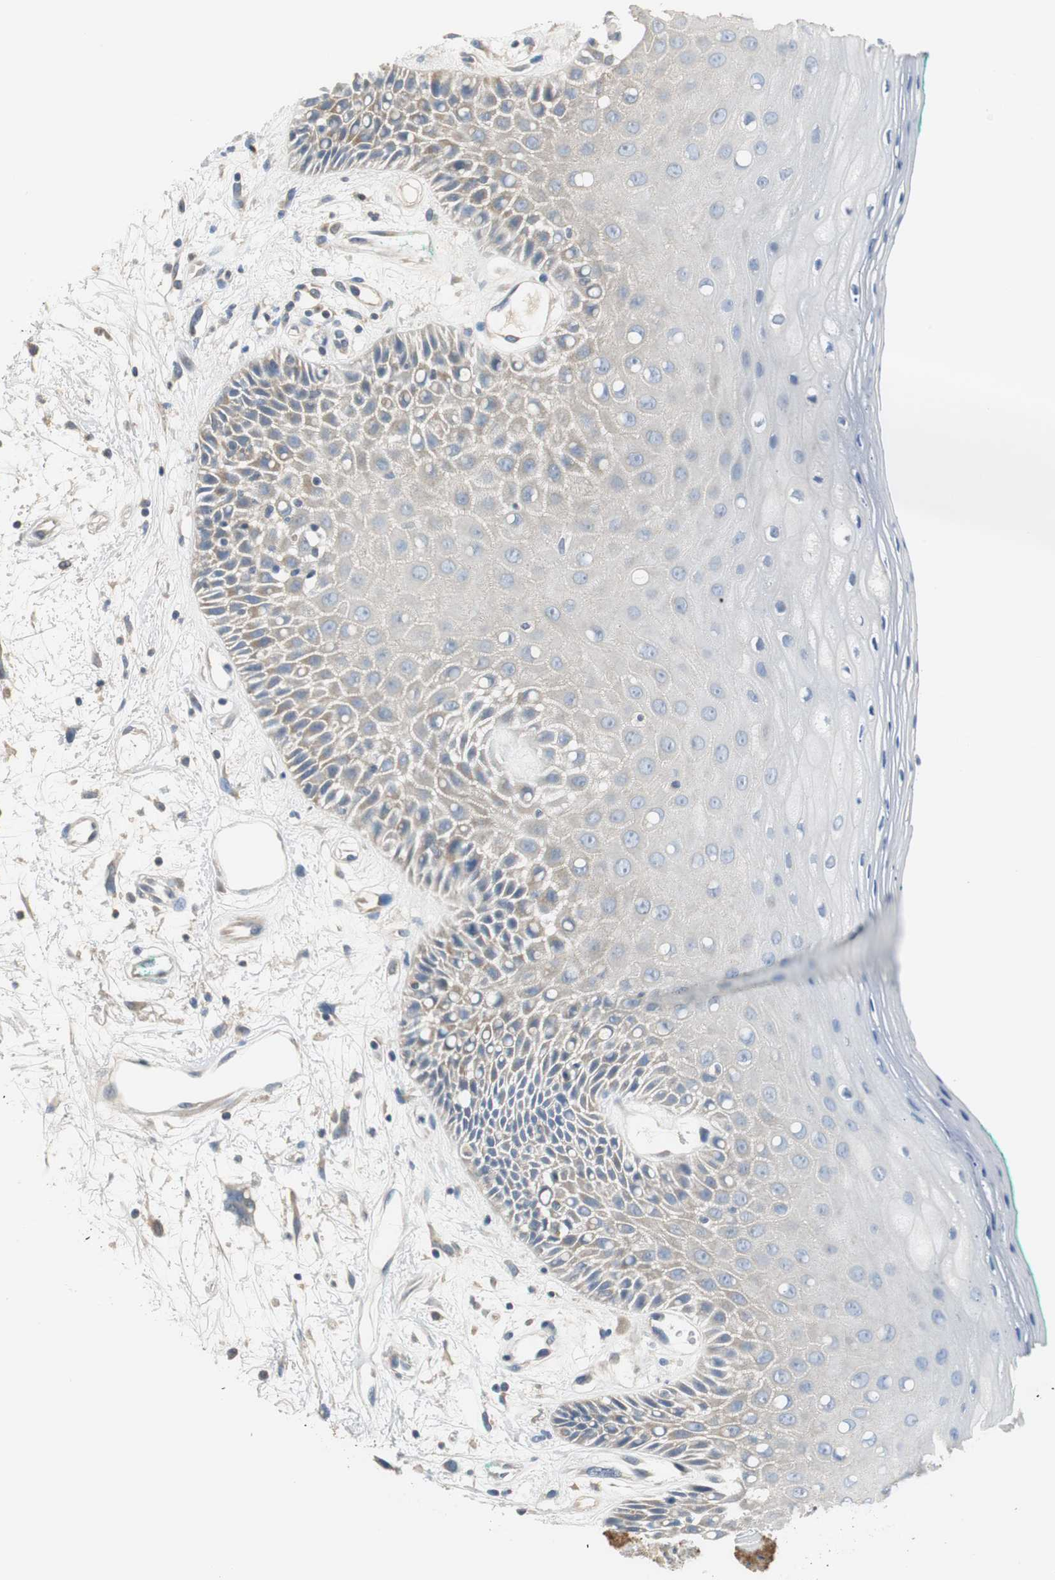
{"staining": {"intensity": "negative", "quantity": "none", "location": "none"}, "tissue": "oral mucosa", "cell_type": "Squamous epithelial cells", "image_type": "normal", "snomed": [{"axis": "morphology", "description": "Normal tissue, NOS"}, {"axis": "morphology", "description": "Squamous cell carcinoma, NOS"}, {"axis": "topography", "description": "Skeletal muscle"}, {"axis": "topography", "description": "Oral tissue"}, {"axis": "topography", "description": "Head-Neck"}], "caption": "Squamous epithelial cells are negative for brown protein staining in unremarkable oral mucosa.", "gene": "MTIF2", "patient": {"sex": "female", "age": 84}}